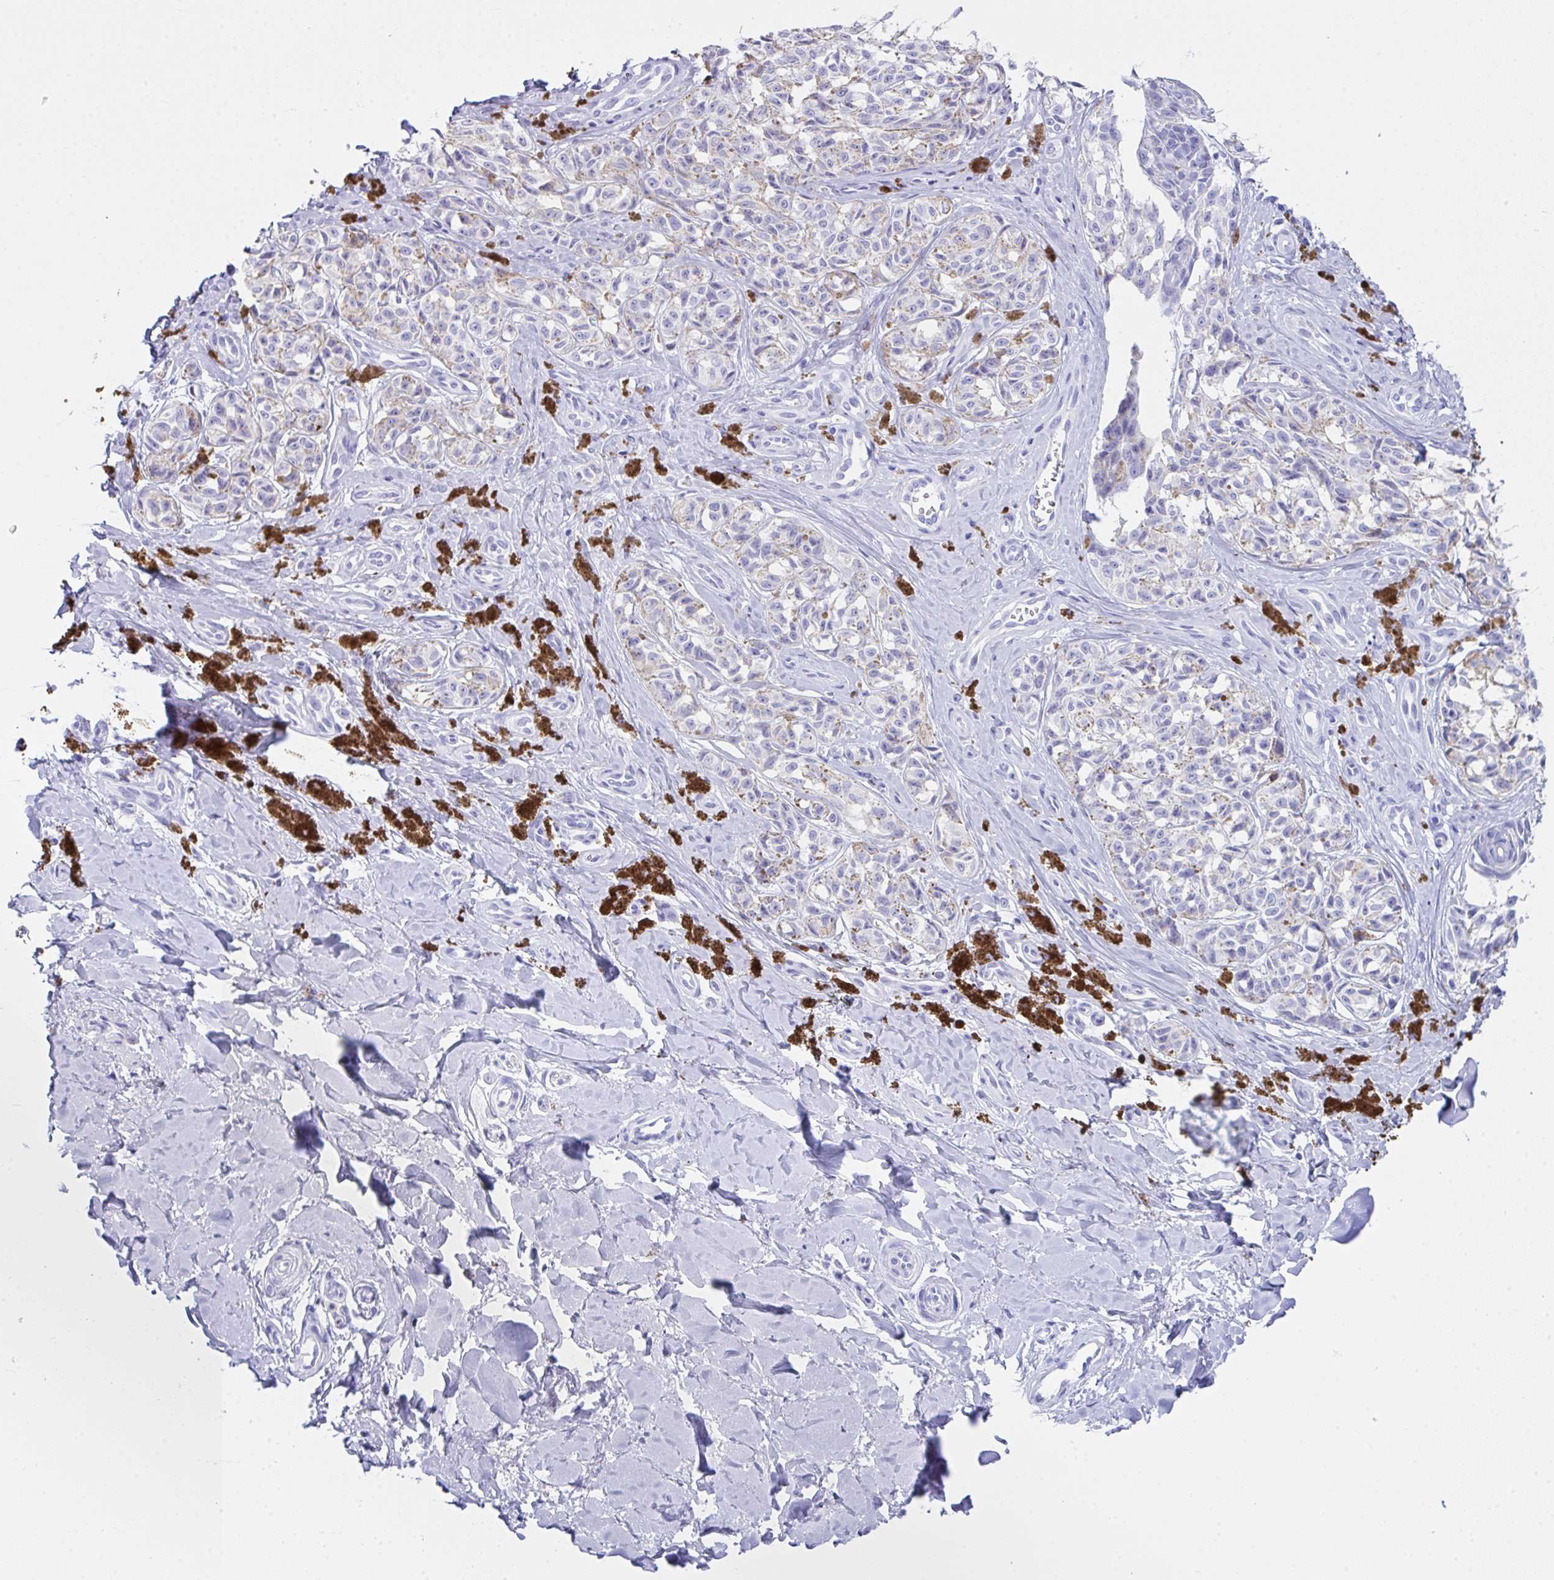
{"staining": {"intensity": "negative", "quantity": "none", "location": "none"}, "tissue": "melanoma", "cell_type": "Tumor cells", "image_type": "cancer", "snomed": [{"axis": "morphology", "description": "Malignant melanoma, NOS"}, {"axis": "topography", "description": "Skin"}], "caption": "This image is of malignant melanoma stained with immunohistochemistry (IHC) to label a protein in brown with the nuclei are counter-stained blue. There is no expression in tumor cells.", "gene": "LGALS4", "patient": {"sex": "female", "age": 65}}